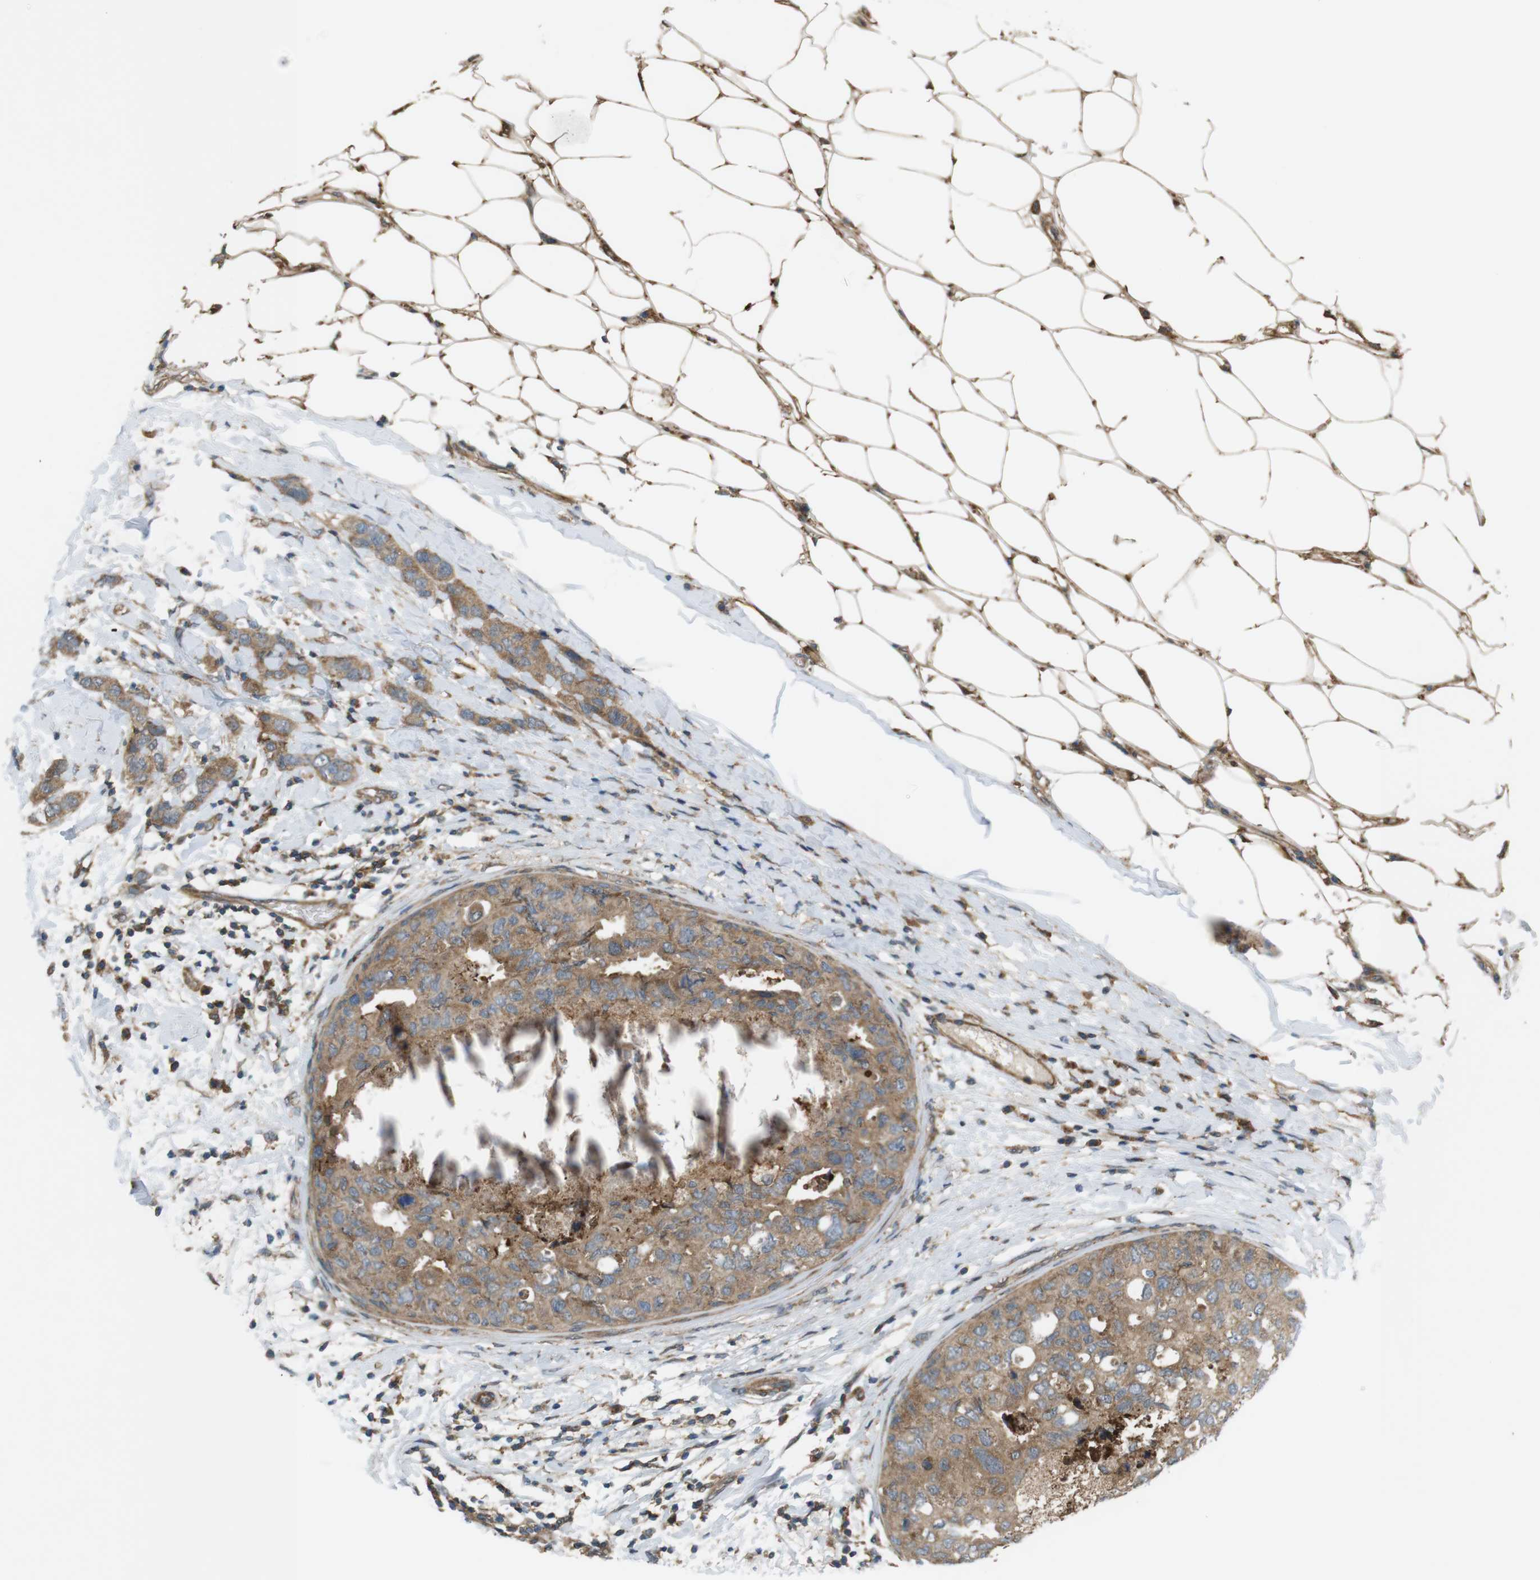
{"staining": {"intensity": "moderate", "quantity": ">75%", "location": "cytoplasmic/membranous"}, "tissue": "breast cancer", "cell_type": "Tumor cells", "image_type": "cancer", "snomed": [{"axis": "morphology", "description": "Duct carcinoma"}, {"axis": "topography", "description": "Breast"}], "caption": "Moderate cytoplasmic/membranous staining for a protein is identified in about >75% of tumor cells of intraductal carcinoma (breast) using immunohistochemistry.", "gene": "DDAH2", "patient": {"sex": "female", "age": 50}}